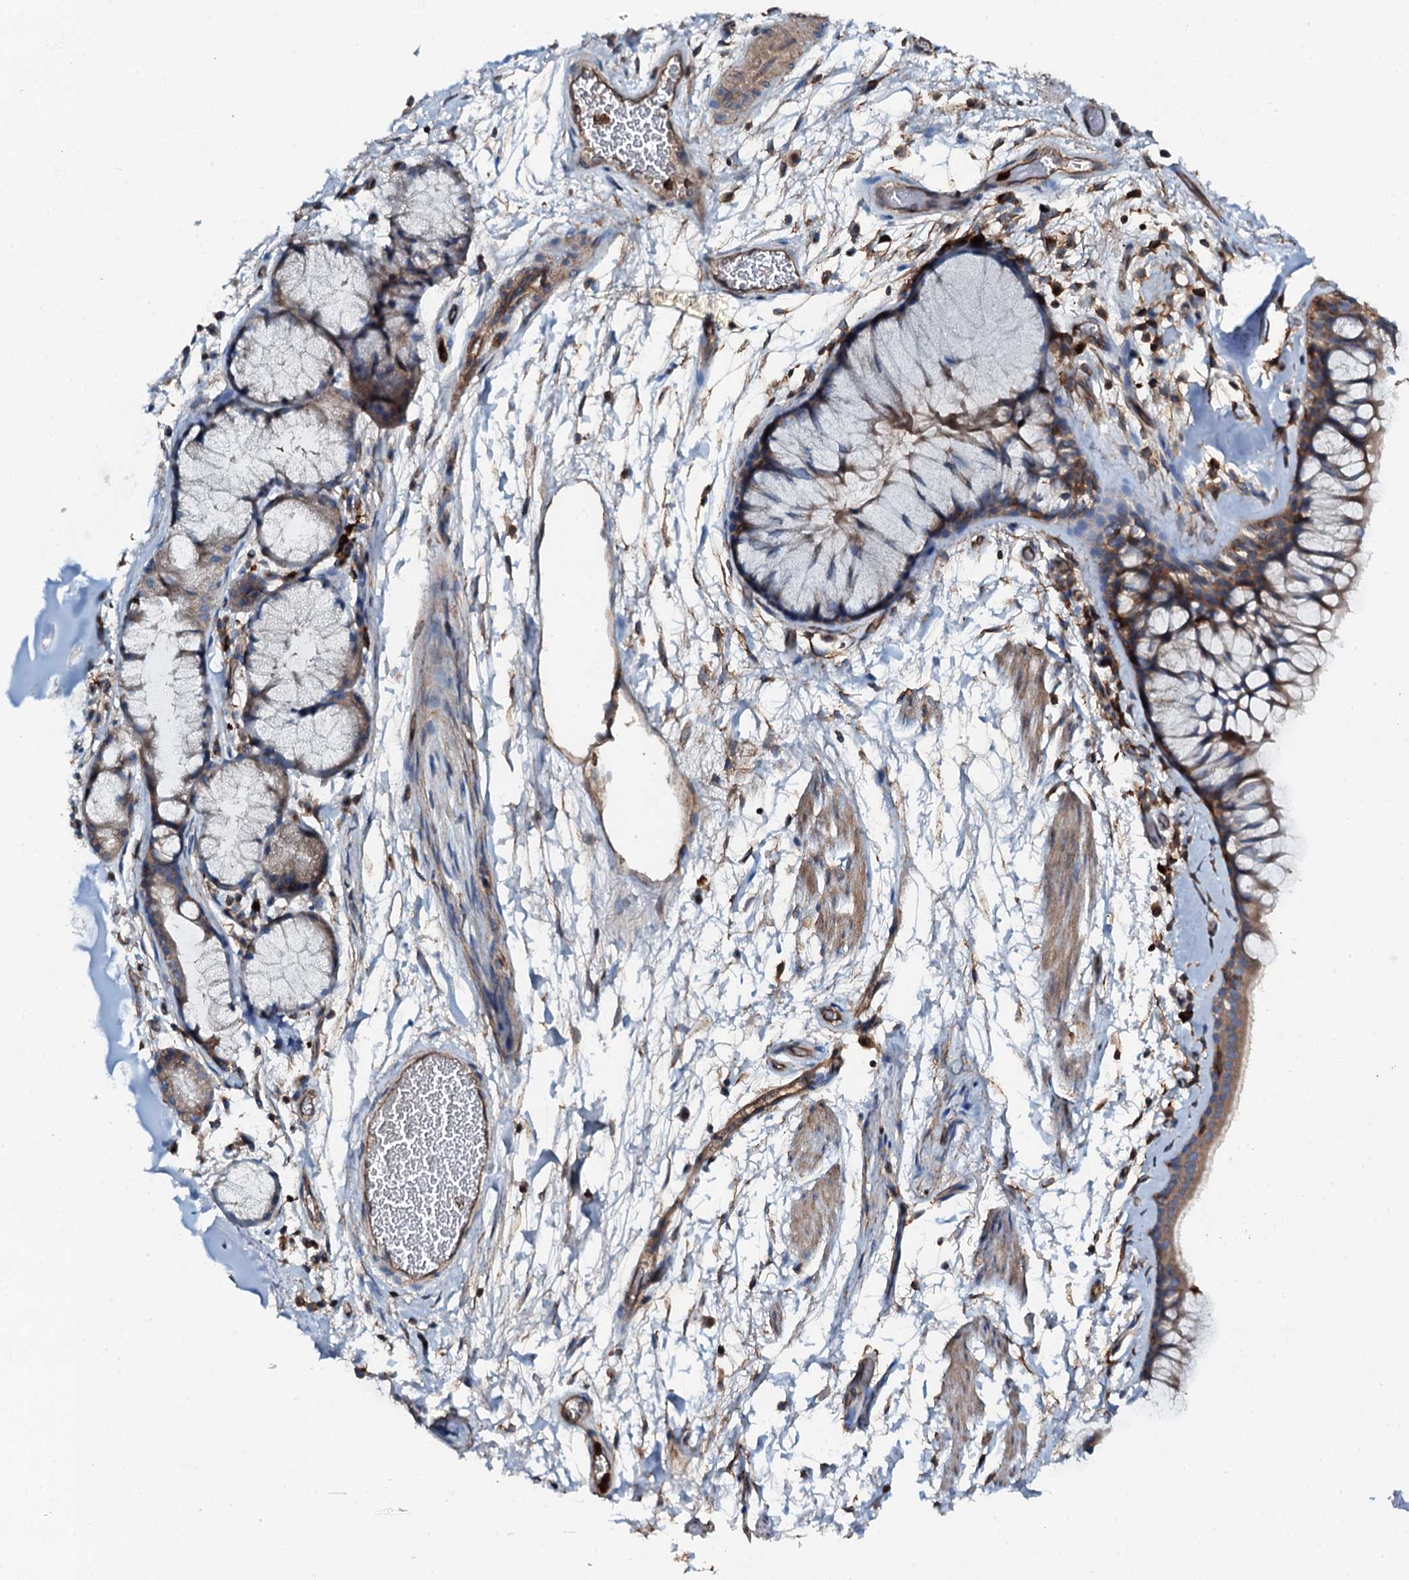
{"staining": {"intensity": "moderate", "quantity": ">75%", "location": "cytoplasmic/membranous"}, "tissue": "bronchus", "cell_type": "Respiratory epithelial cells", "image_type": "normal", "snomed": [{"axis": "morphology", "description": "Normal tissue, NOS"}, {"axis": "topography", "description": "Bronchus"}], "caption": "Immunohistochemistry (IHC) image of benign human bronchus stained for a protein (brown), which exhibits medium levels of moderate cytoplasmic/membranous expression in about >75% of respiratory epithelial cells.", "gene": "GRK2", "patient": {"sex": "male", "age": 65}}